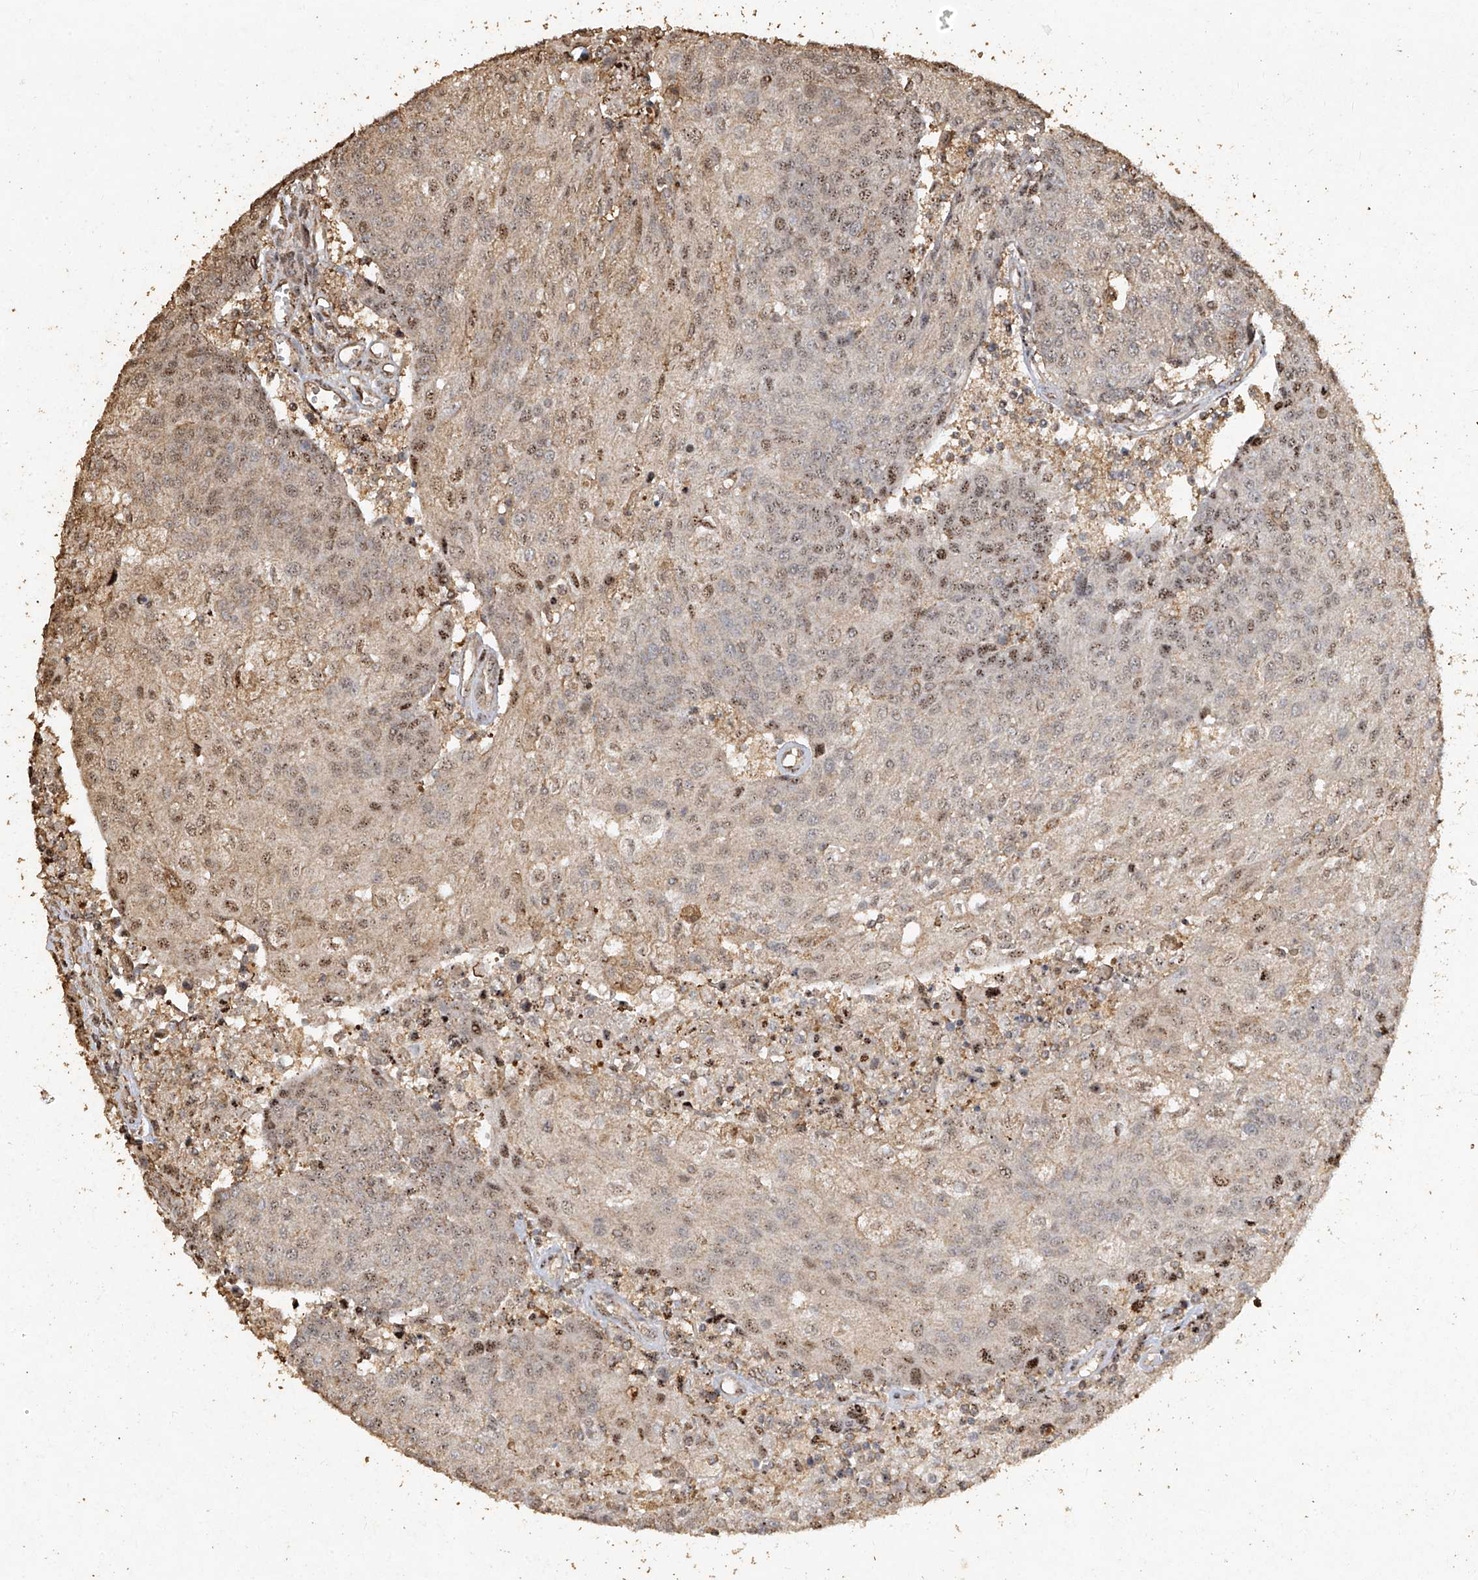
{"staining": {"intensity": "moderate", "quantity": "<25%", "location": "nuclear"}, "tissue": "urothelial cancer", "cell_type": "Tumor cells", "image_type": "cancer", "snomed": [{"axis": "morphology", "description": "Urothelial carcinoma, High grade"}, {"axis": "topography", "description": "Urinary bladder"}], "caption": "Urothelial cancer was stained to show a protein in brown. There is low levels of moderate nuclear staining in about <25% of tumor cells. The staining was performed using DAB, with brown indicating positive protein expression. Nuclei are stained blue with hematoxylin.", "gene": "ERBB3", "patient": {"sex": "female", "age": 85}}